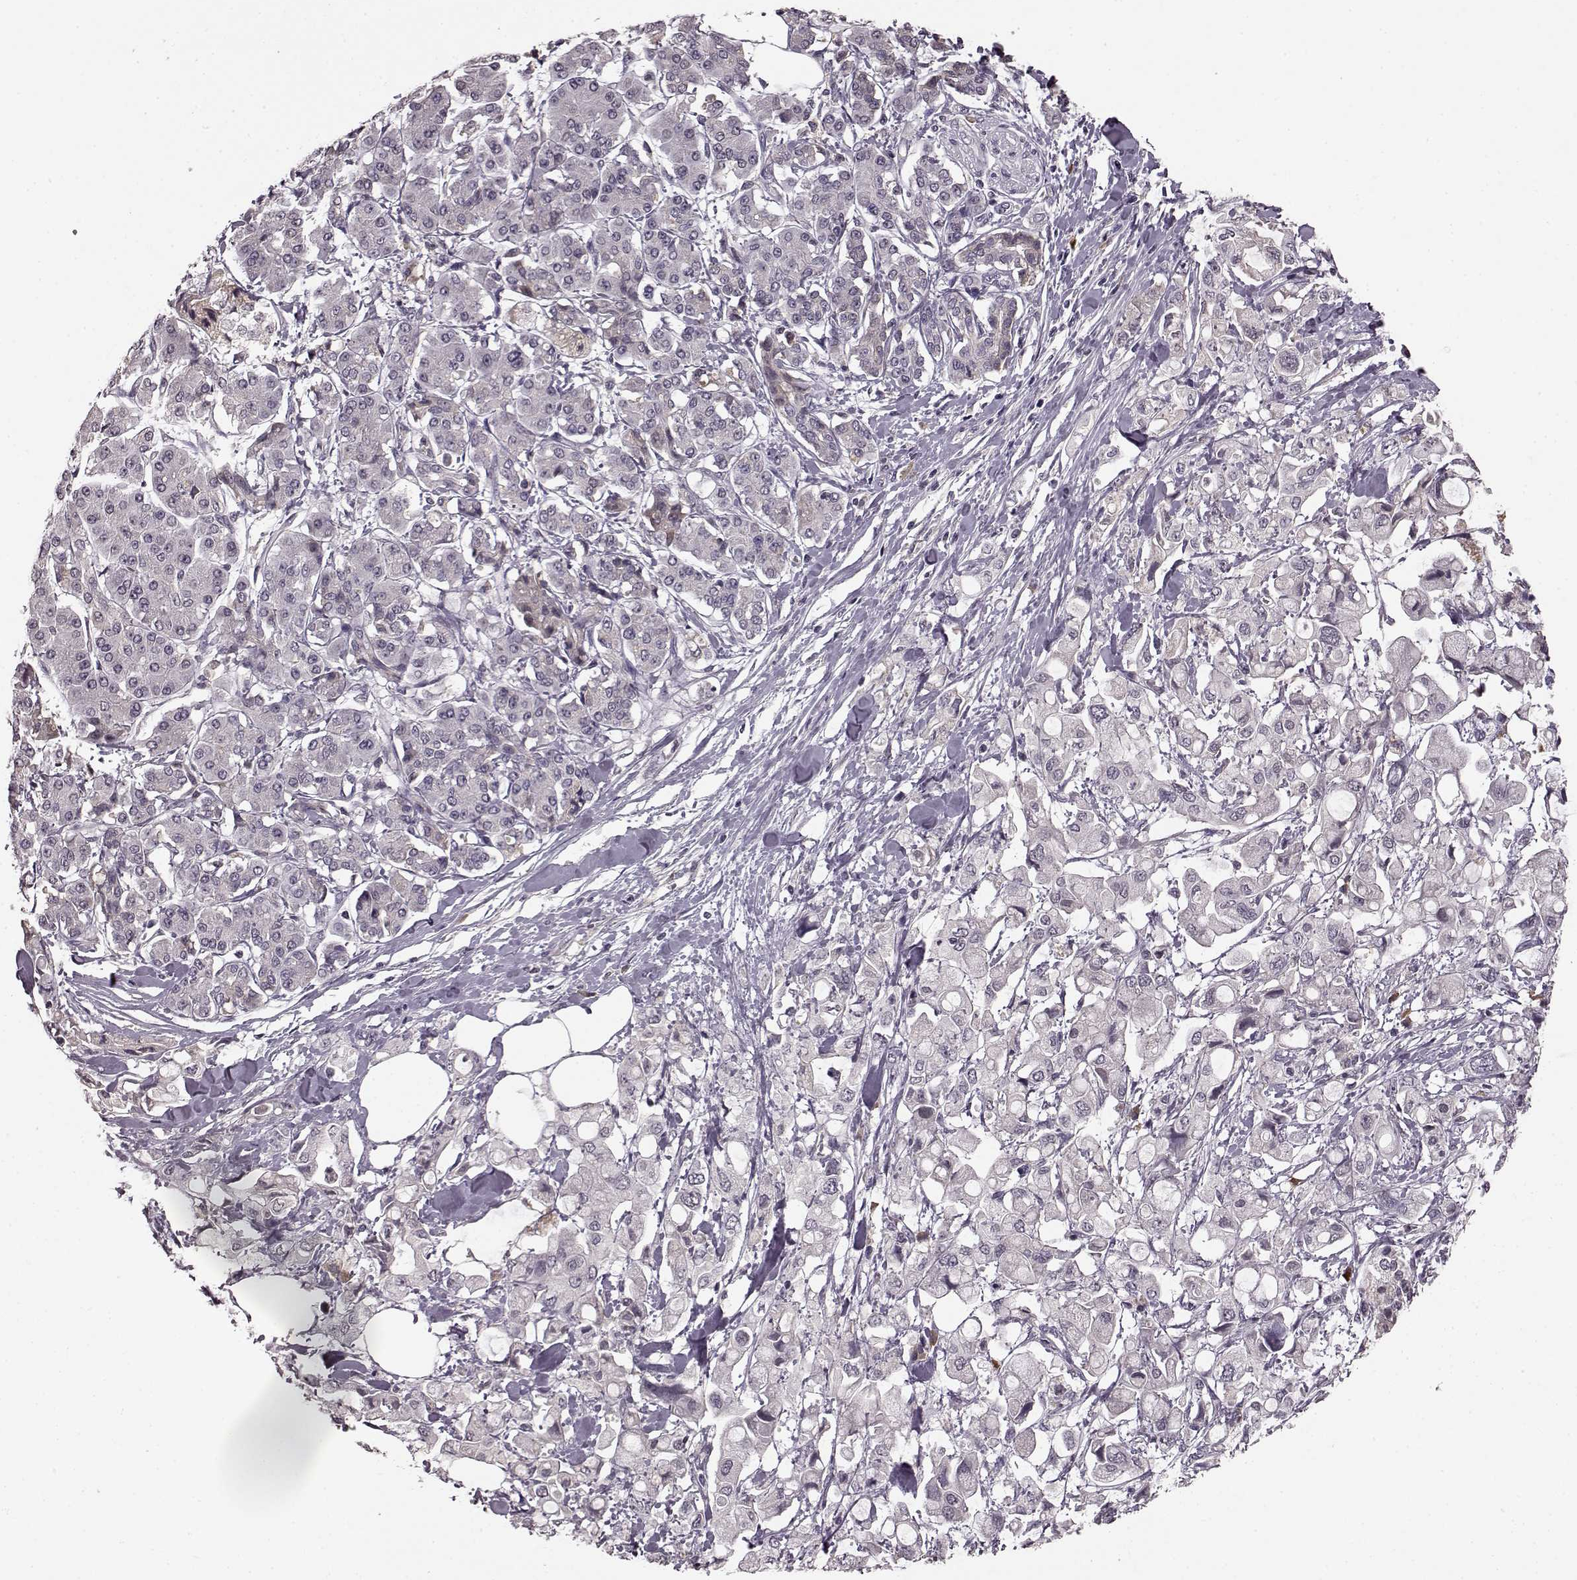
{"staining": {"intensity": "negative", "quantity": "none", "location": "none"}, "tissue": "pancreatic cancer", "cell_type": "Tumor cells", "image_type": "cancer", "snomed": [{"axis": "morphology", "description": "Adenocarcinoma, NOS"}, {"axis": "topography", "description": "Pancreas"}], "caption": "An IHC micrograph of pancreatic adenocarcinoma is shown. There is no staining in tumor cells of pancreatic adenocarcinoma.", "gene": "NRL", "patient": {"sex": "female", "age": 56}}